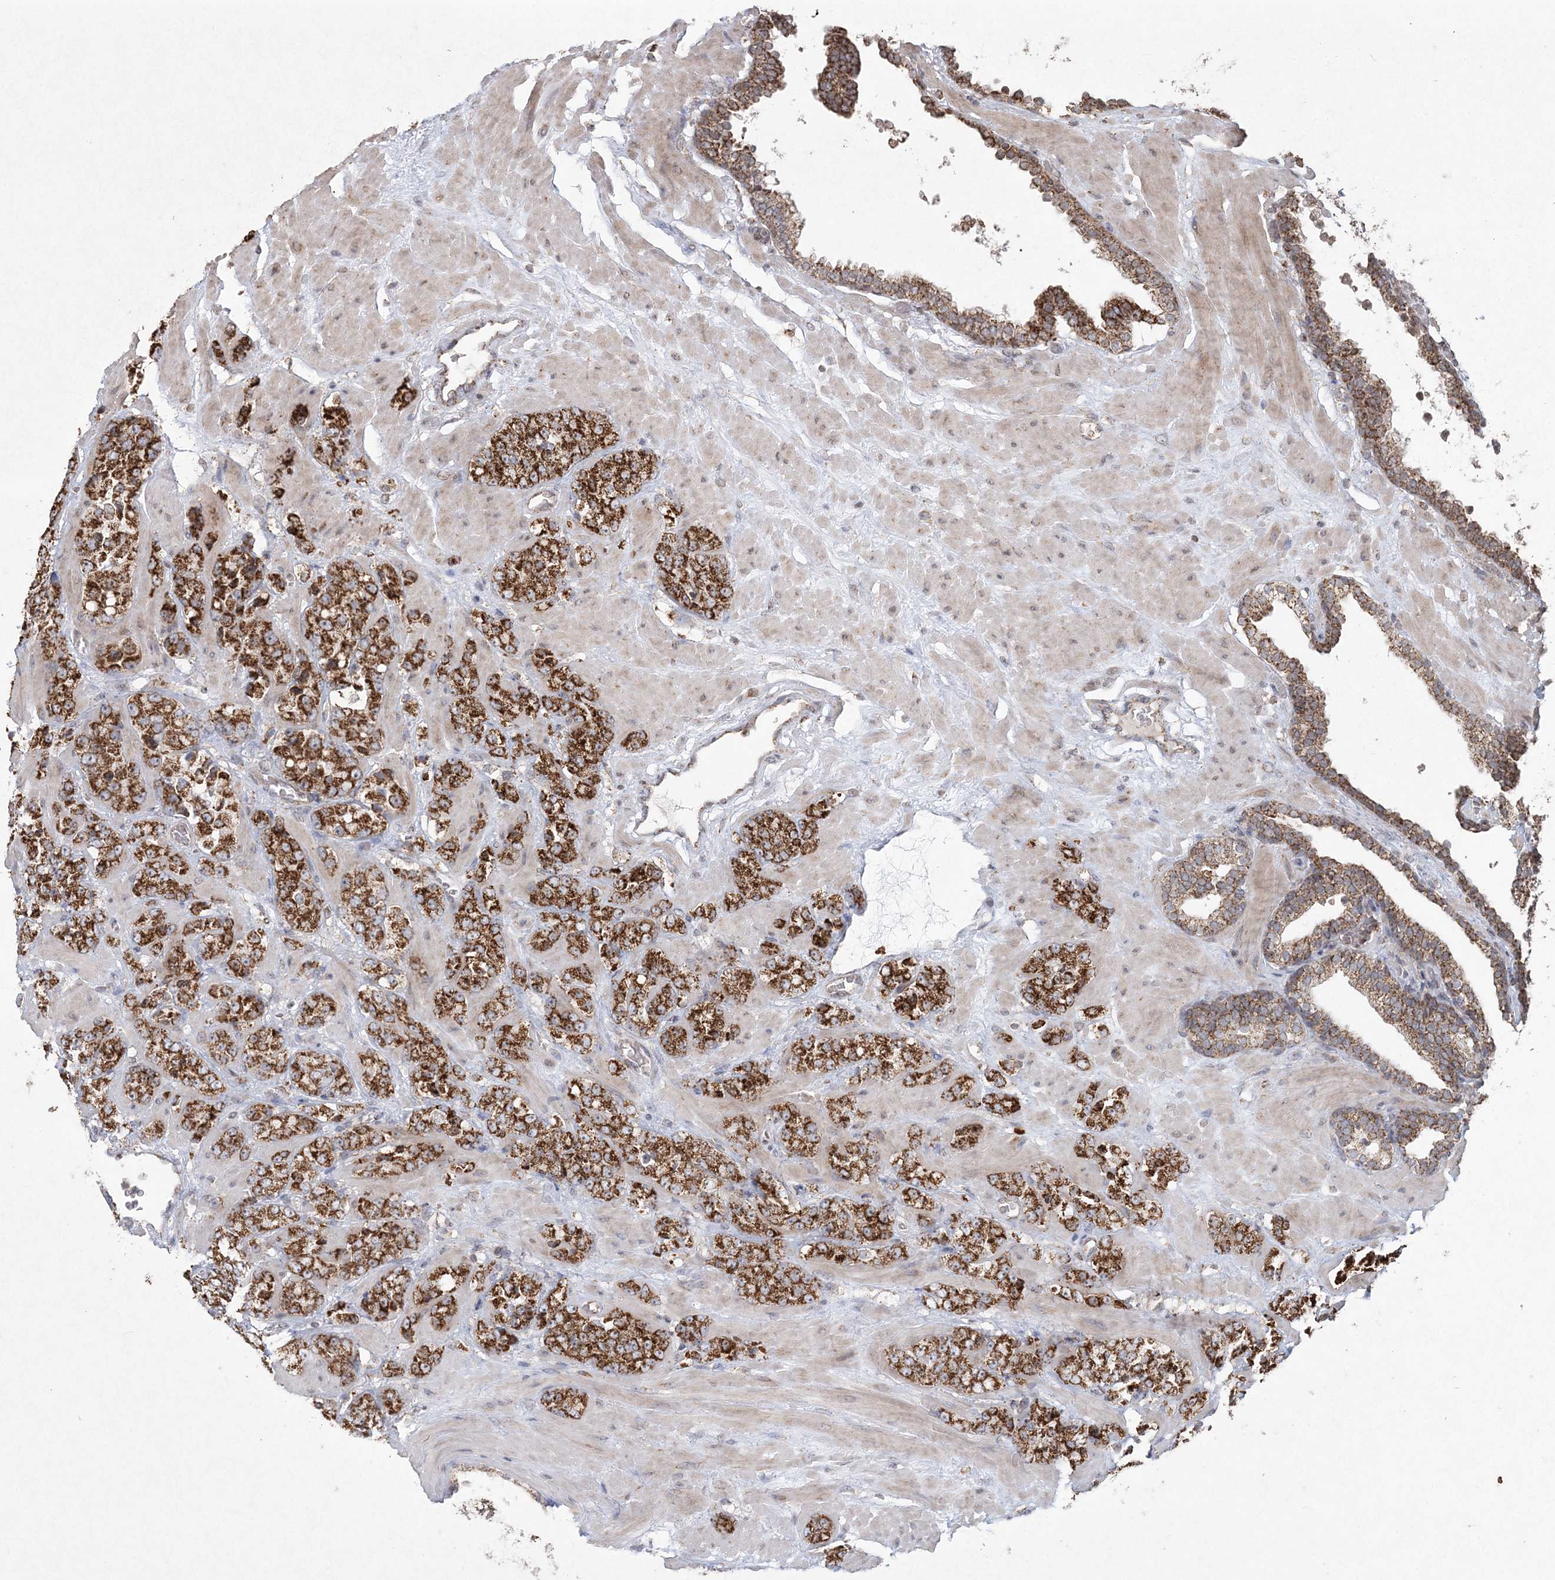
{"staining": {"intensity": "strong", "quantity": ">75%", "location": "cytoplasmic/membranous"}, "tissue": "prostate cancer", "cell_type": "Tumor cells", "image_type": "cancer", "snomed": [{"axis": "morphology", "description": "Adenocarcinoma, High grade"}, {"axis": "topography", "description": "Prostate"}], "caption": "Immunohistochemical staining of high-grade adenocarcinoma (prostate) shows high levels of strong cytoplasmic/membranous protein staining in approximately >75% of tumor cells.", "gene": "LRPPRC", "patient": {"sex": "male", "age": 64}}